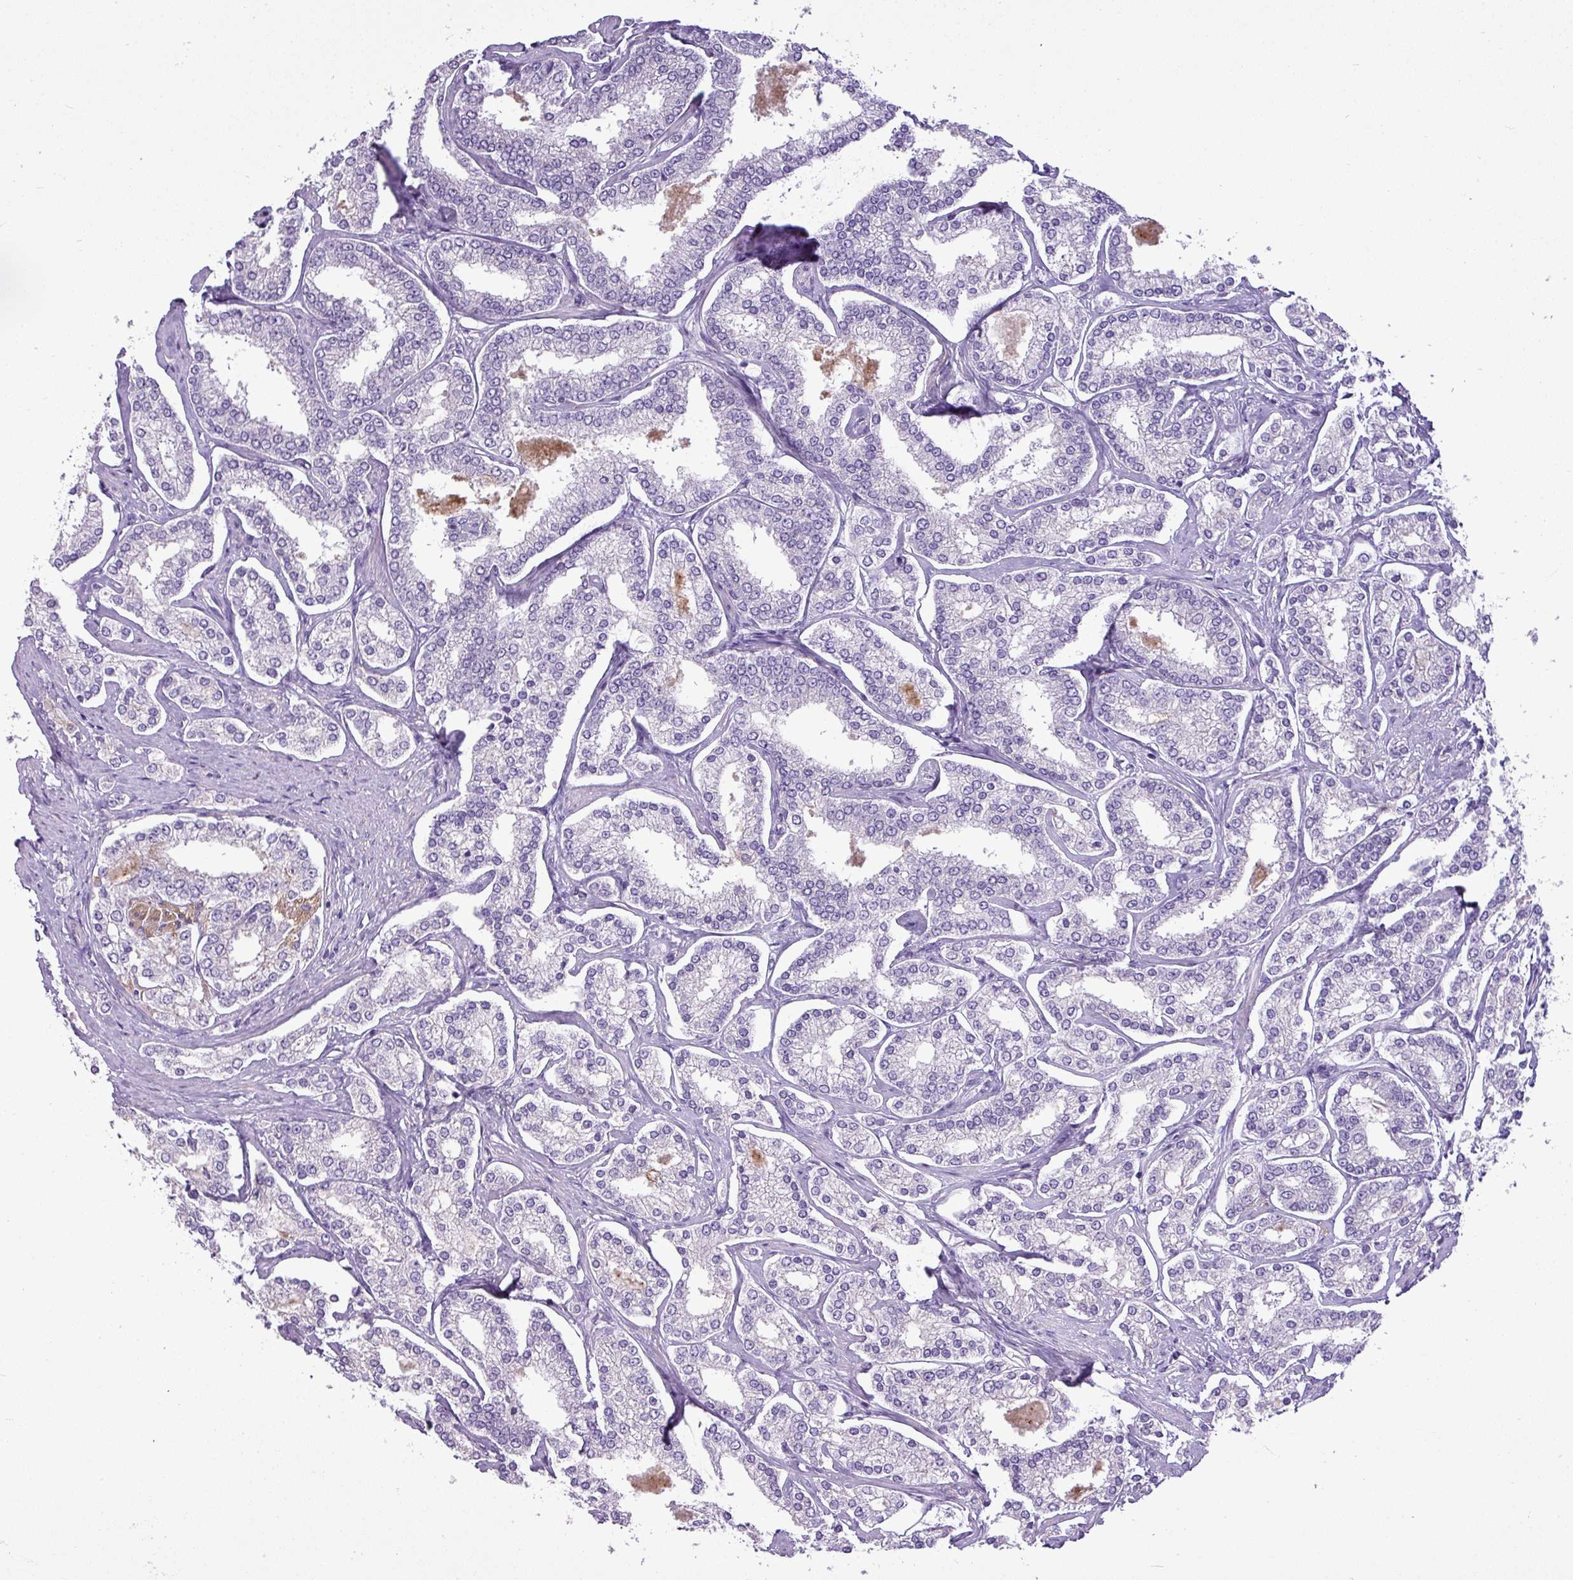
{"staining": {"intensity": "negative", "quantity": "none", "location": "none"}, "tissue": "prostate cancer", "cell_type": "Tumor cells", "image_type": "cancer", "snomed": [{"axis": "morphology", "description": "Normal tissue, NOS"}, {"axis": "morphology", "description": "Adenocarcinoma, High grade"}, {"axis": "topography", "description": "Prostate"}], "caption": "Prostate cancer was stained to show a protein in brown. There is no significant expression in tumor cells.", "gene": "TMEM178B", "patient": {"sex": "male", "age": 83}}